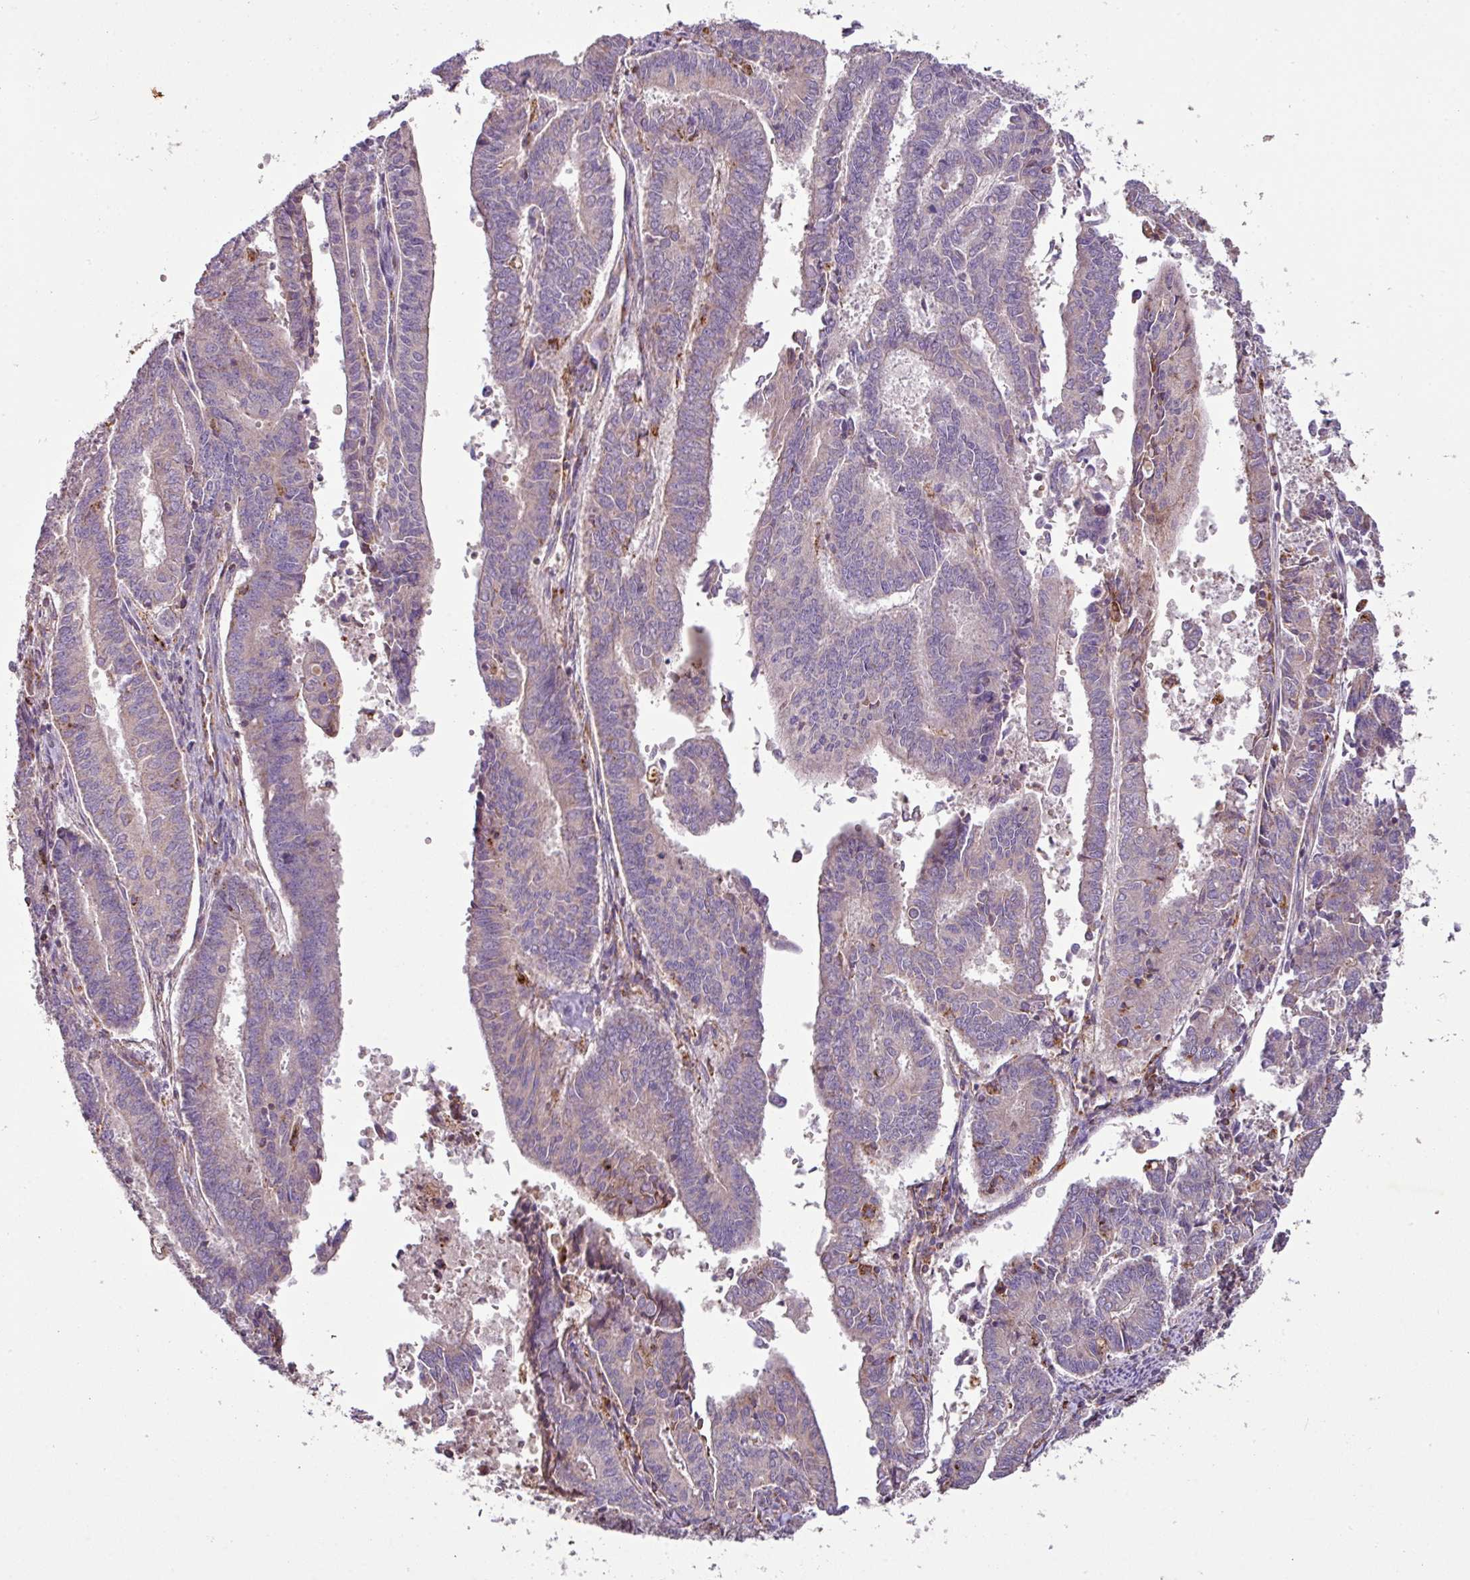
{"staining": {"intensity": "negative", "quantity": "none", "location": "none"}, "tissue": "endometrial cancer", "cell_type": "Tumor cells", "image_type": "cancer", "snomed": [{"axis": "morphology", "description": "Adenocarcinoma, NOS"}, {"axis": "topography", "description": "Endometrium"}], "caption": "High power microscopy image of an immunohistochemistry (IHC) micrograph of adenocarcinoma (endometrial), revealing no significant staining in tumor cells.", "gene": "SQOR", "patient": {"sex": "female", "age": 59}}